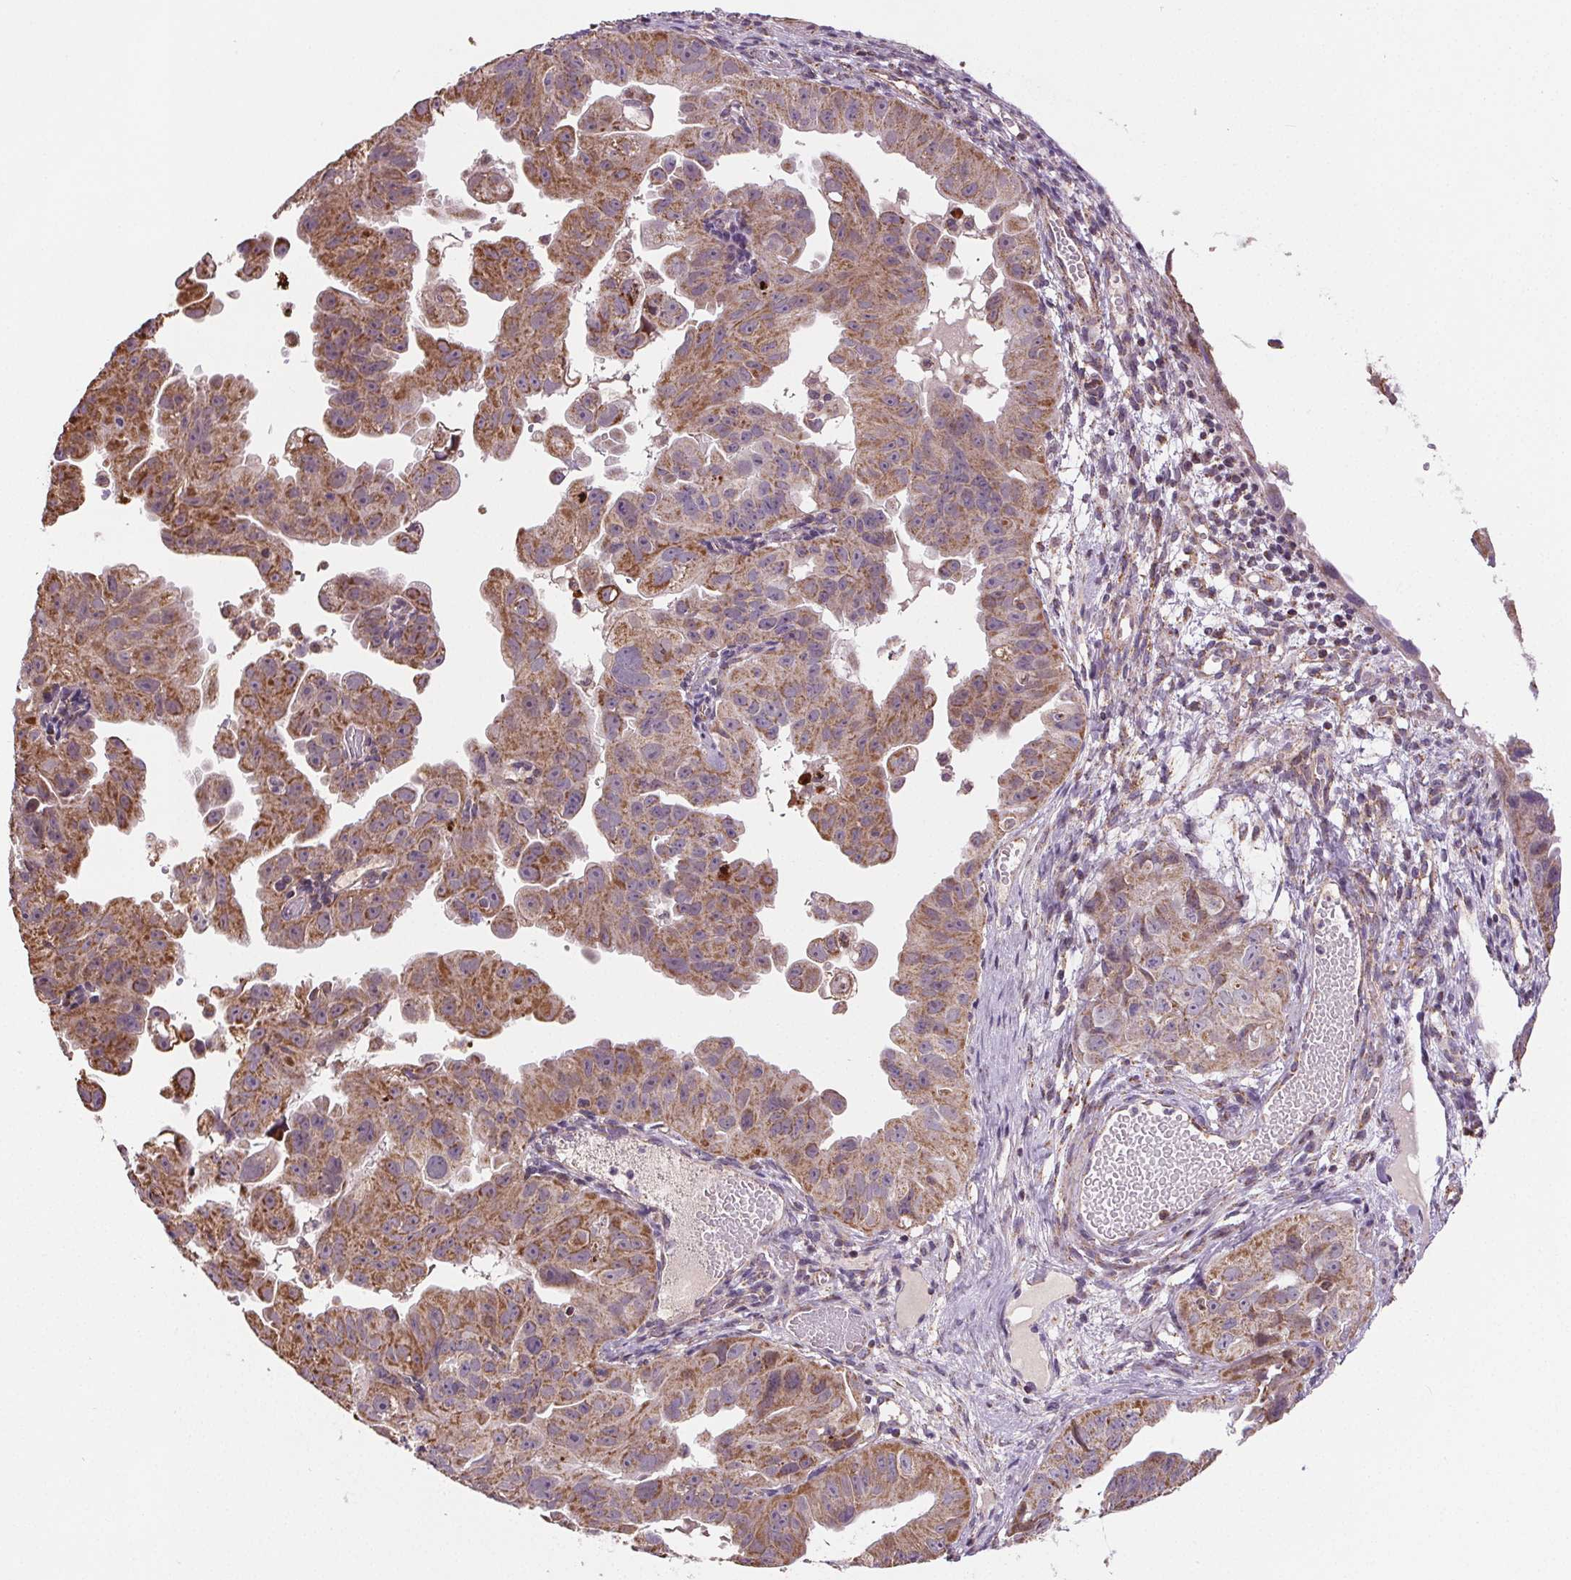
{"staining": {"intensity": "moderate", "quantity": ">75%", "location": "cytoplasmic/membranous"}, "tissue": "ovarian cancer", "cell_type": "Tumor cells", "image_type": "cancer", "snomed": [{"axis": "morphology", "description": "Carcinoma, endometroid"}, {"axis": "topography", "description": "Ovary"}], "caption": "The immunohistochemical stain labels moderate cytoplasmic/membranous expression in tumor cells of endometroid carcinoma (ovarian) tissue.", "gene": "SUCLA2", "patient": {"sex": "female", "age": 85}}